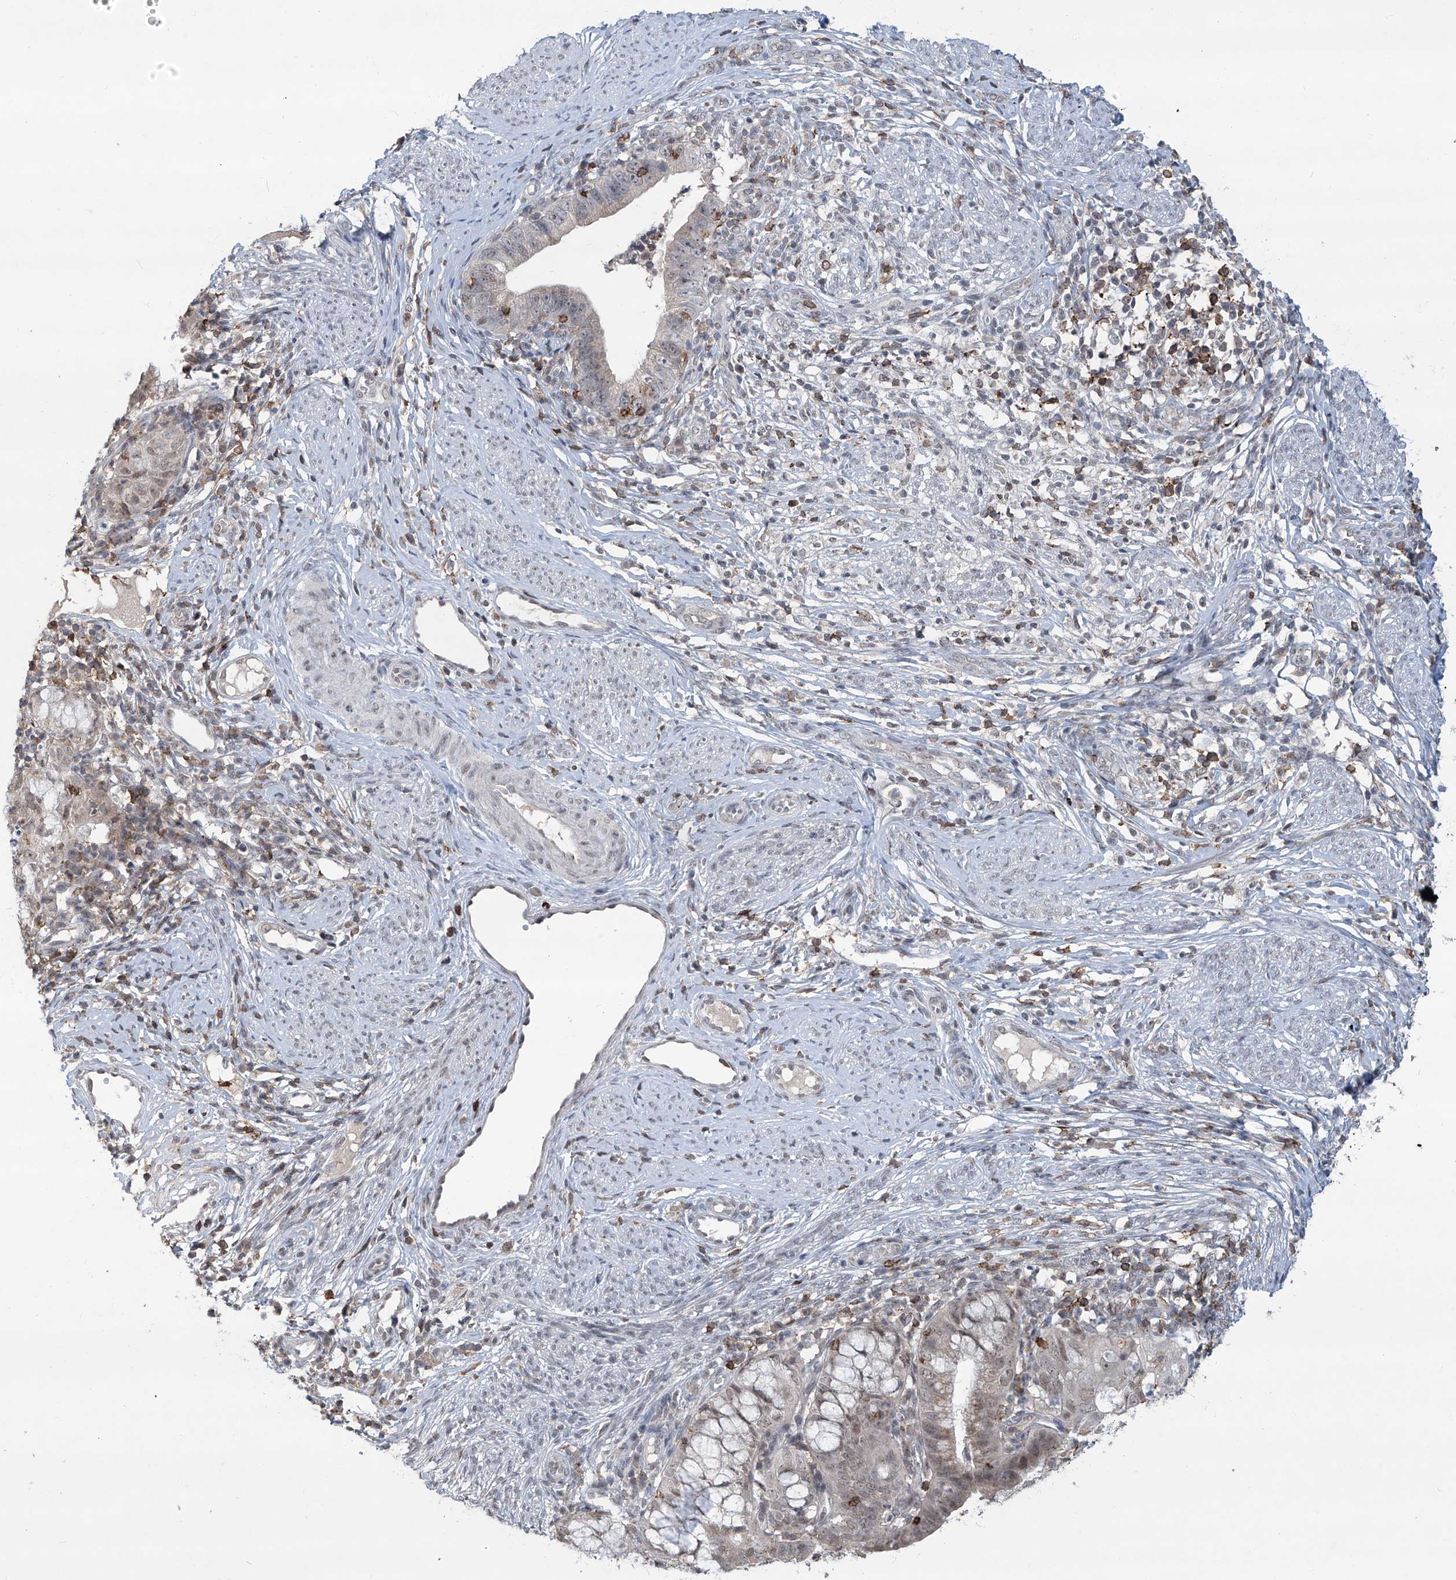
{"staining": {"intensity": "weak", "quantity": "25%-75%", "location": "cytoplasmic/membranous,nuclear"}, "tissue": "cervical cancer", "cell_type": "Tumor cells", "image_type": "cancer", "snomed": [{"axis": "morphology", "description": "Adenocarcinoma, NOS"}, {"axis": "topography", "description": "Cervix"}], "caption": "High-power microscopy captured an immunohistochemistry (IHC) micrograph of cervical cancer (adenocarcinoma), revealing weak cytoplasmic/membranous and nuclear expression in approximately 25%-75% of tumor cells.", "gene": "ZBTB48", "patient": {"sex": "female", "age": 36}}